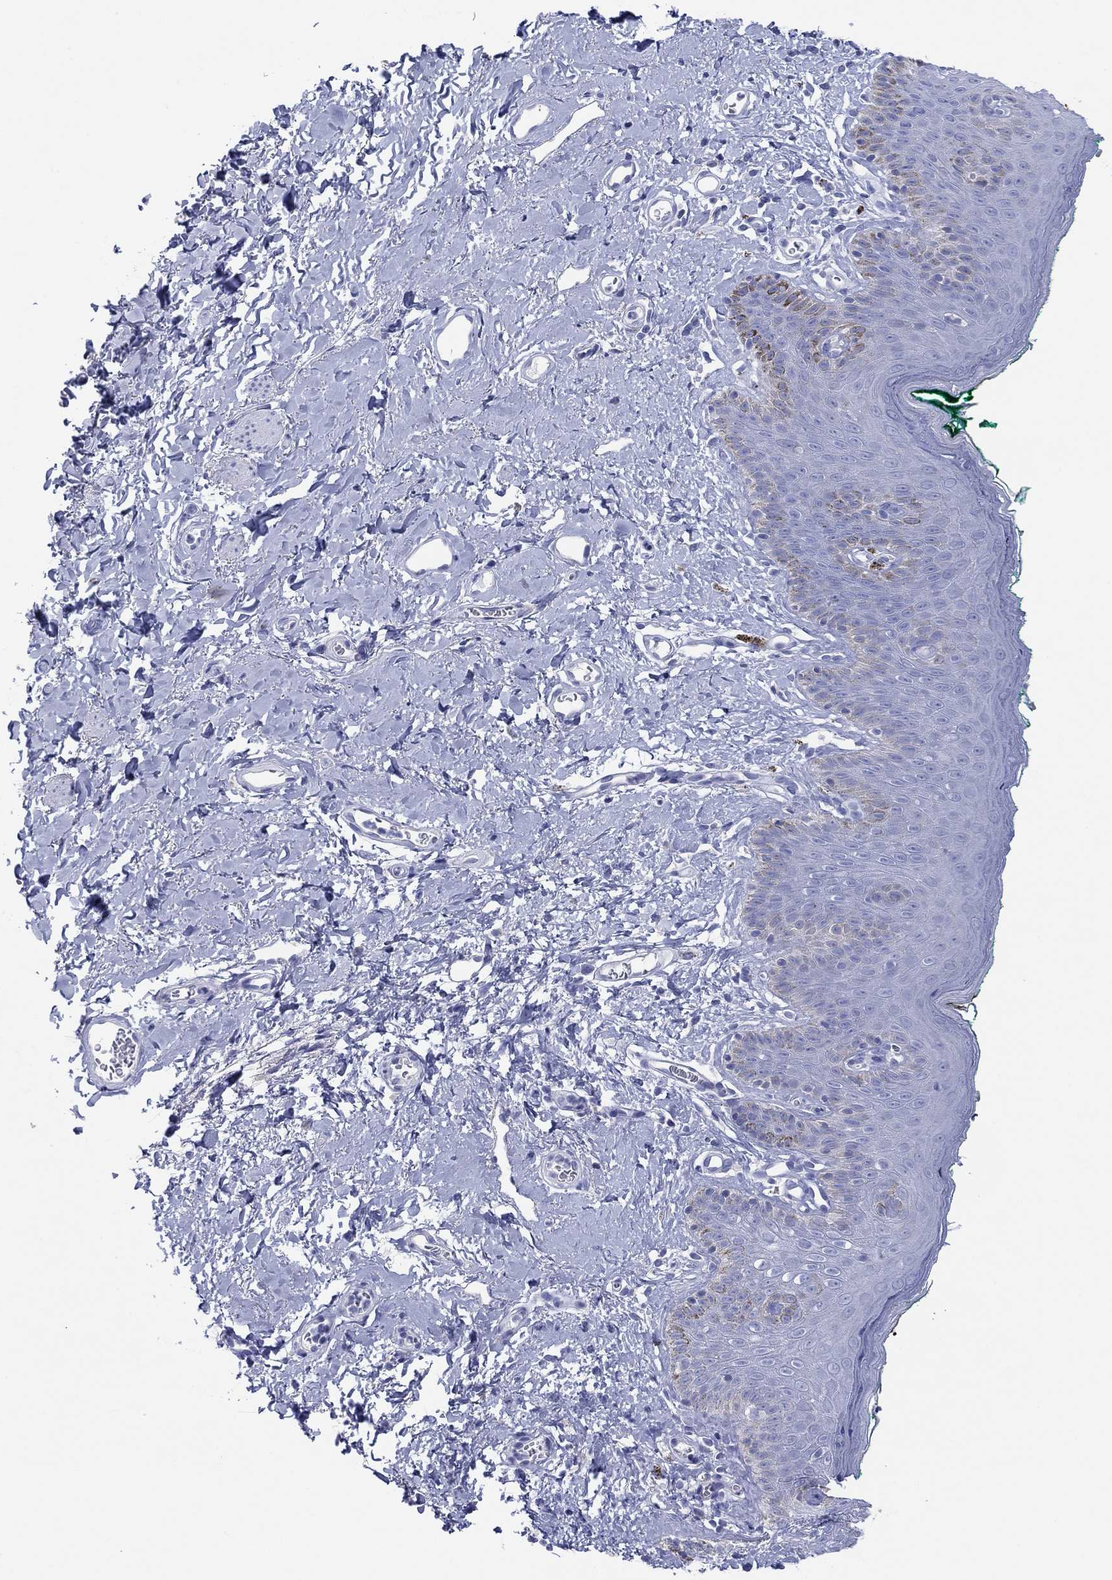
{"staining": {"intensity": "negative", "quantity": "none", "location": "none"}, "tissue": "skin", "cell_type": "Epidermal cells", "image_type": "normal", "snomed": [{"axis": "morphology", "description": "Normal tissue, NOS"}, {"axis": "topography", "description": "Vulva"}], "caption": "Immunohistochemistry of unremarkable skin demonstrates no expression in epidermal cells.", "gene": "ATP1B1", "patient": {"sex": "female", "age": 66}}